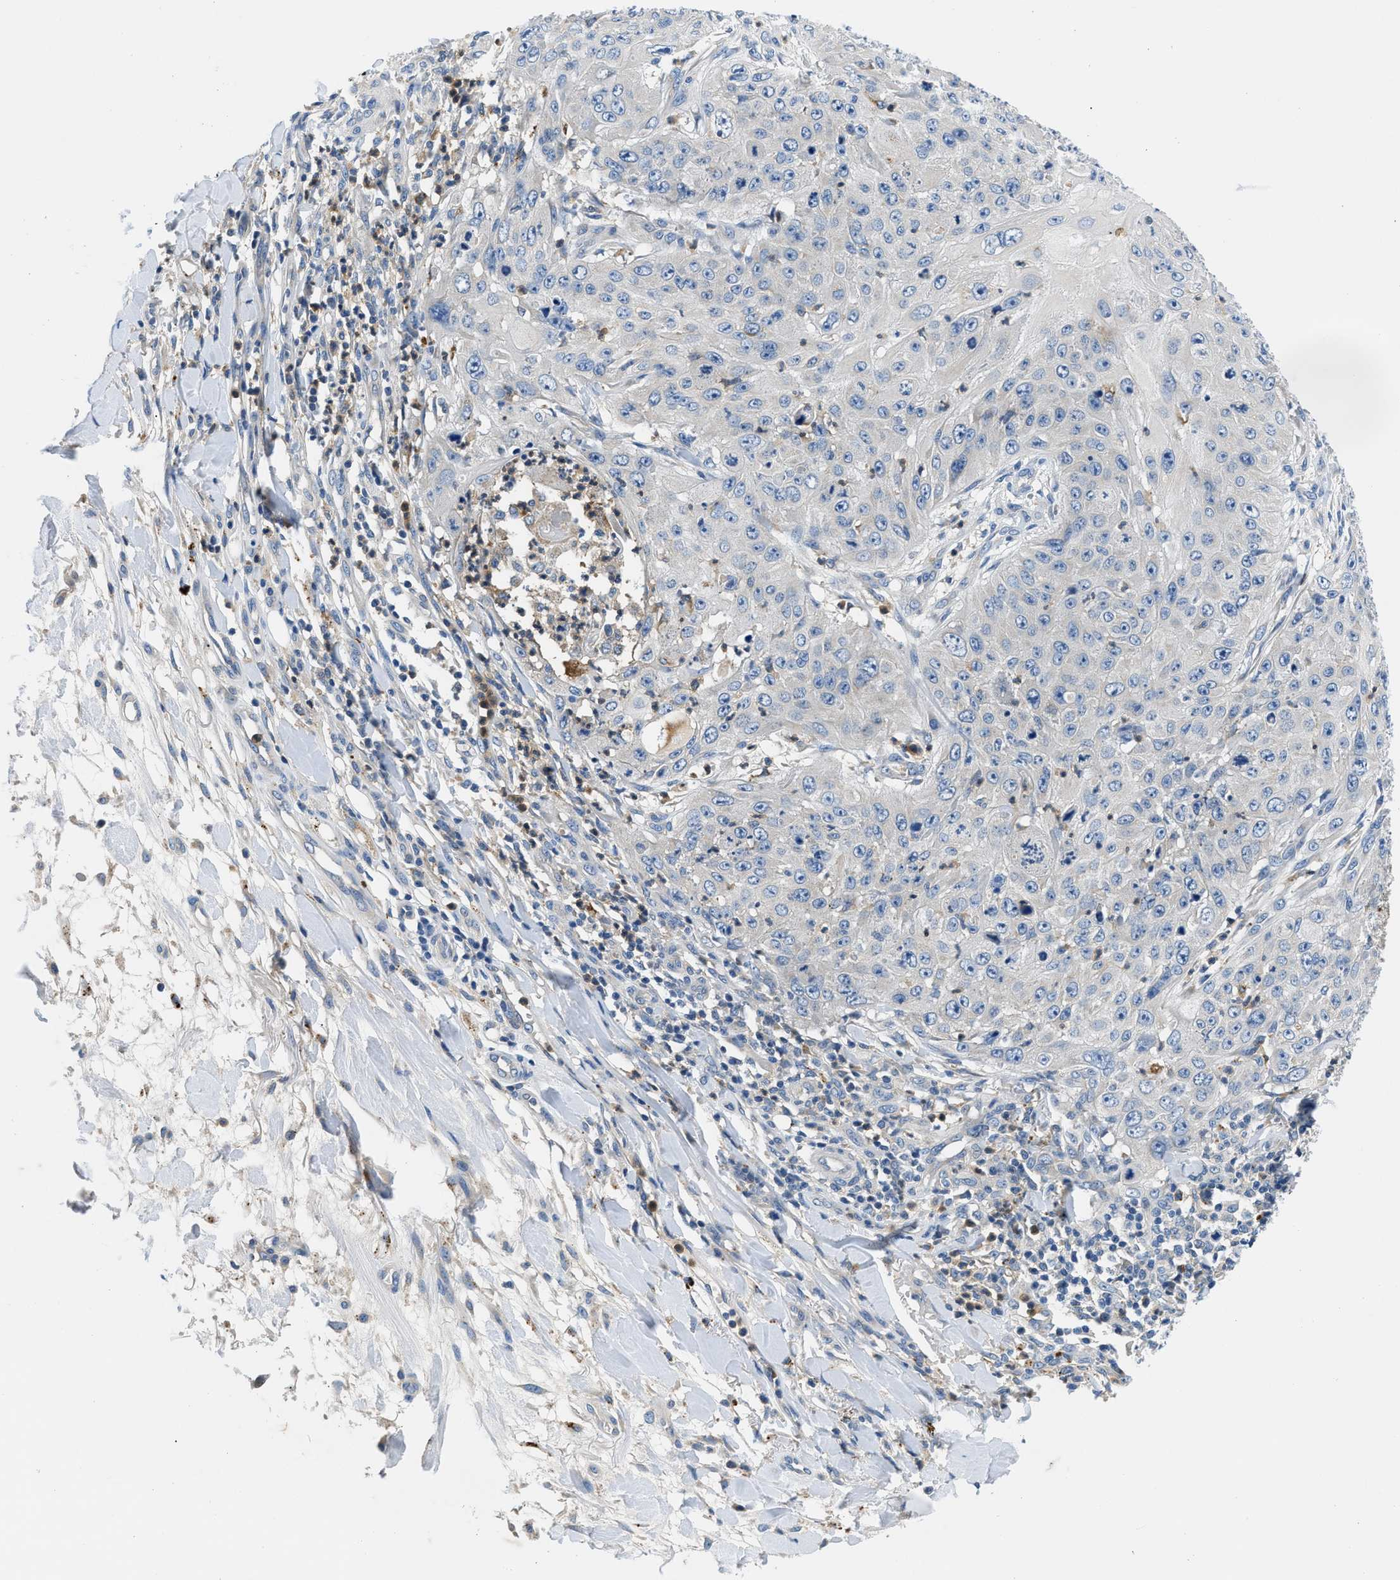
{"staining": {"intensity": "negative", "quantity": "none", "location": "none"}, "tissue": "skin cancer", "cell_type": "Tumor cells", "image_type": "cancer", "snomed": [{"axis": "morphology", "description": "Squamous cell carcinoma, NOS"}, {"axis": "topography", "description": "Skin"}], "caption": "This is an IHC micrograph of human skin cancer. There is no staining in tumor cells.", "gene": "ADGRE3", "patient": {"sex": "female", "age": 80}}